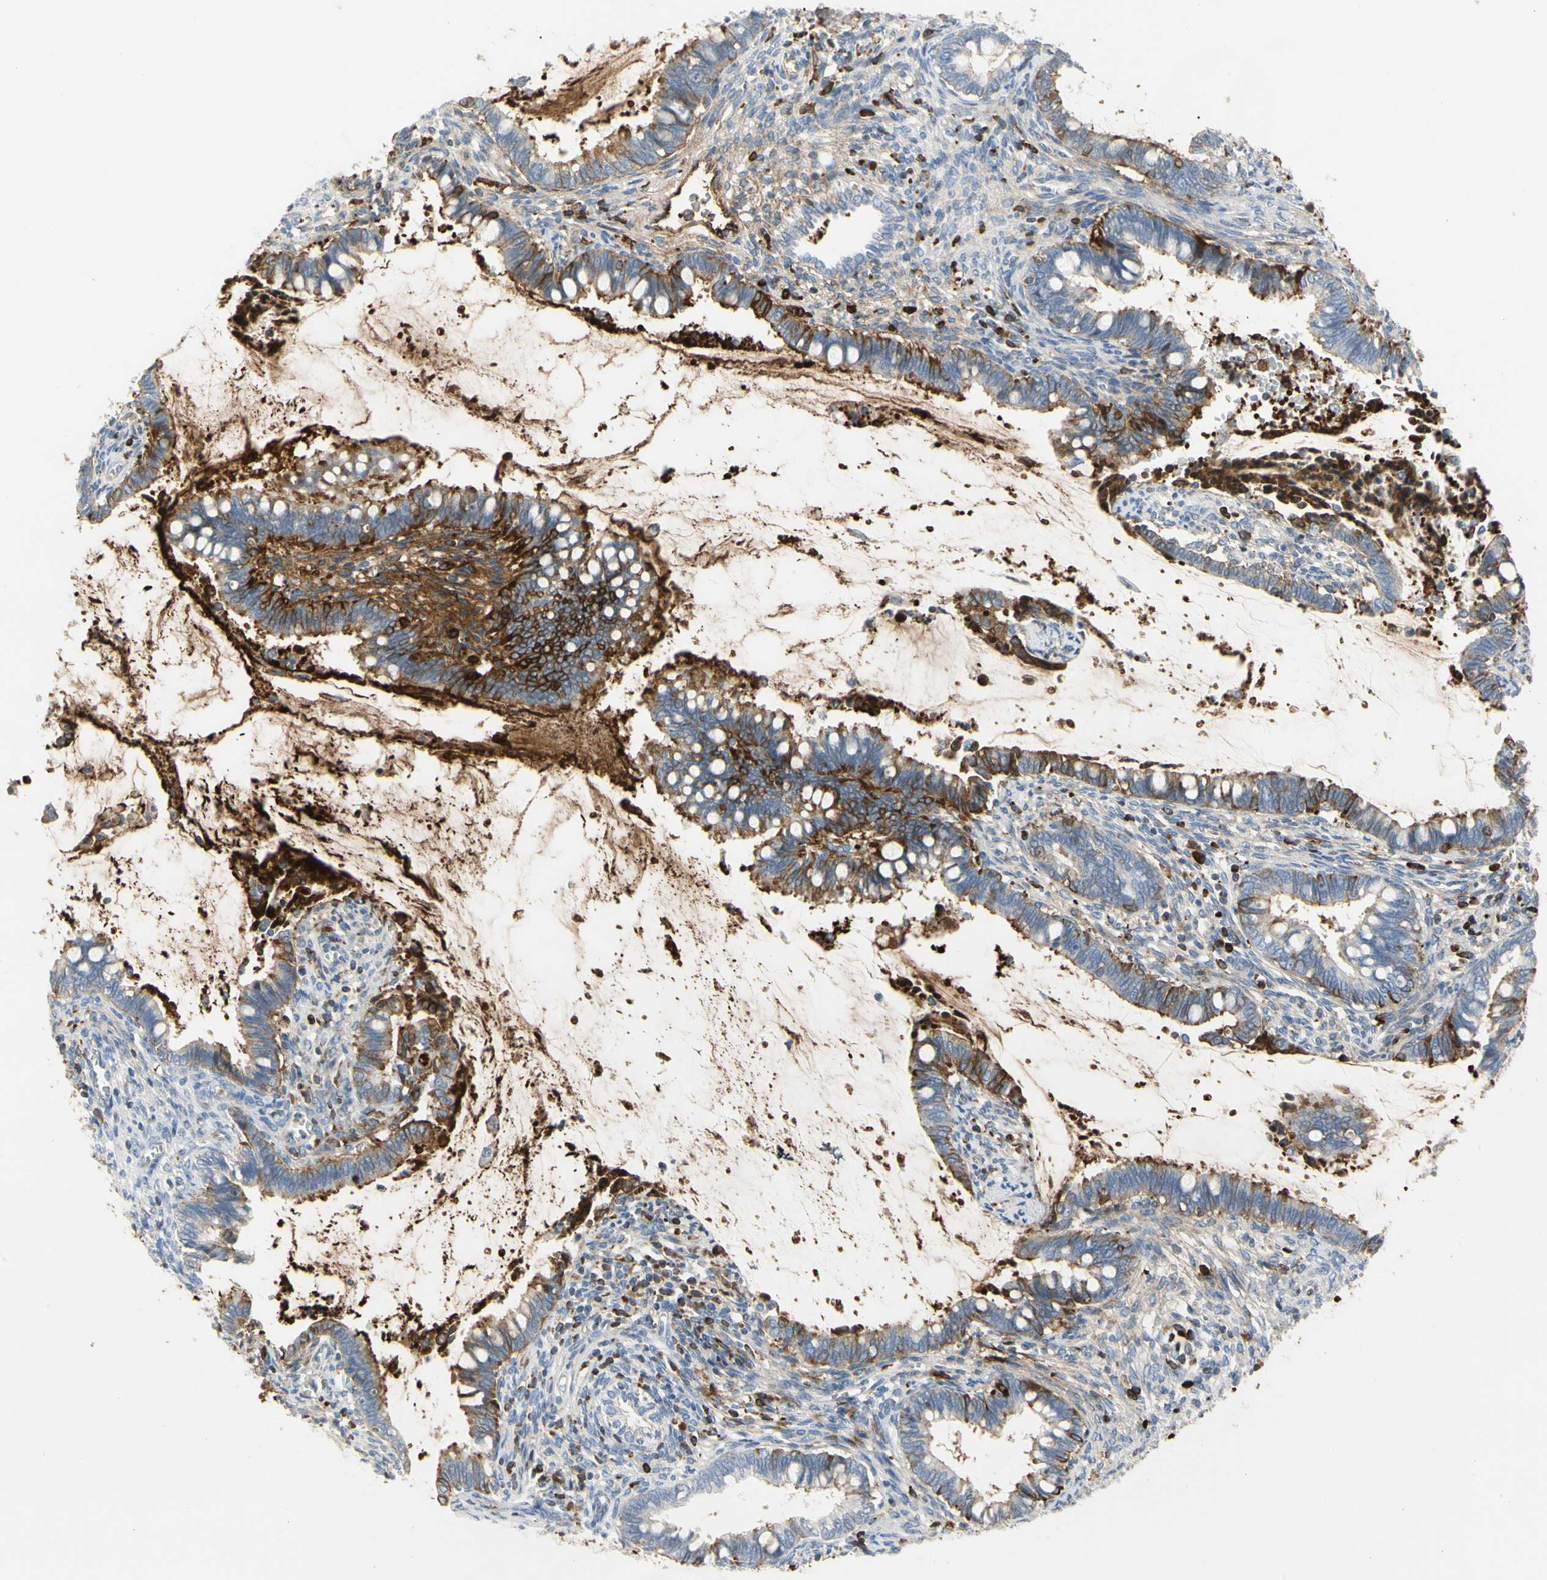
{"staining": {"intensity": "strong", "quantity": "<25%", "location": "cytoplasmic/membranous"}, "tissue": "cervical cancer", "cell_type": "Tumor cells", "image_type": "cancer", "snomed": [{"axis": "morphology", "description": "Adenocarcinoma, NOS"}, {"axis": "topography", "description": "Cervix"}], "caption": "Immunohistochemistry (DAB) staining of adenocarcinoma (cervical) shows strong cytoplasmic/membranous protein staining in approximately <25% of tumor cells. Immunohistochemistry (ihc) stains the protein in brown and the nuclei are stained blue.", "gene": "FGB", "patient": {"sex": "female", "age": 44}}